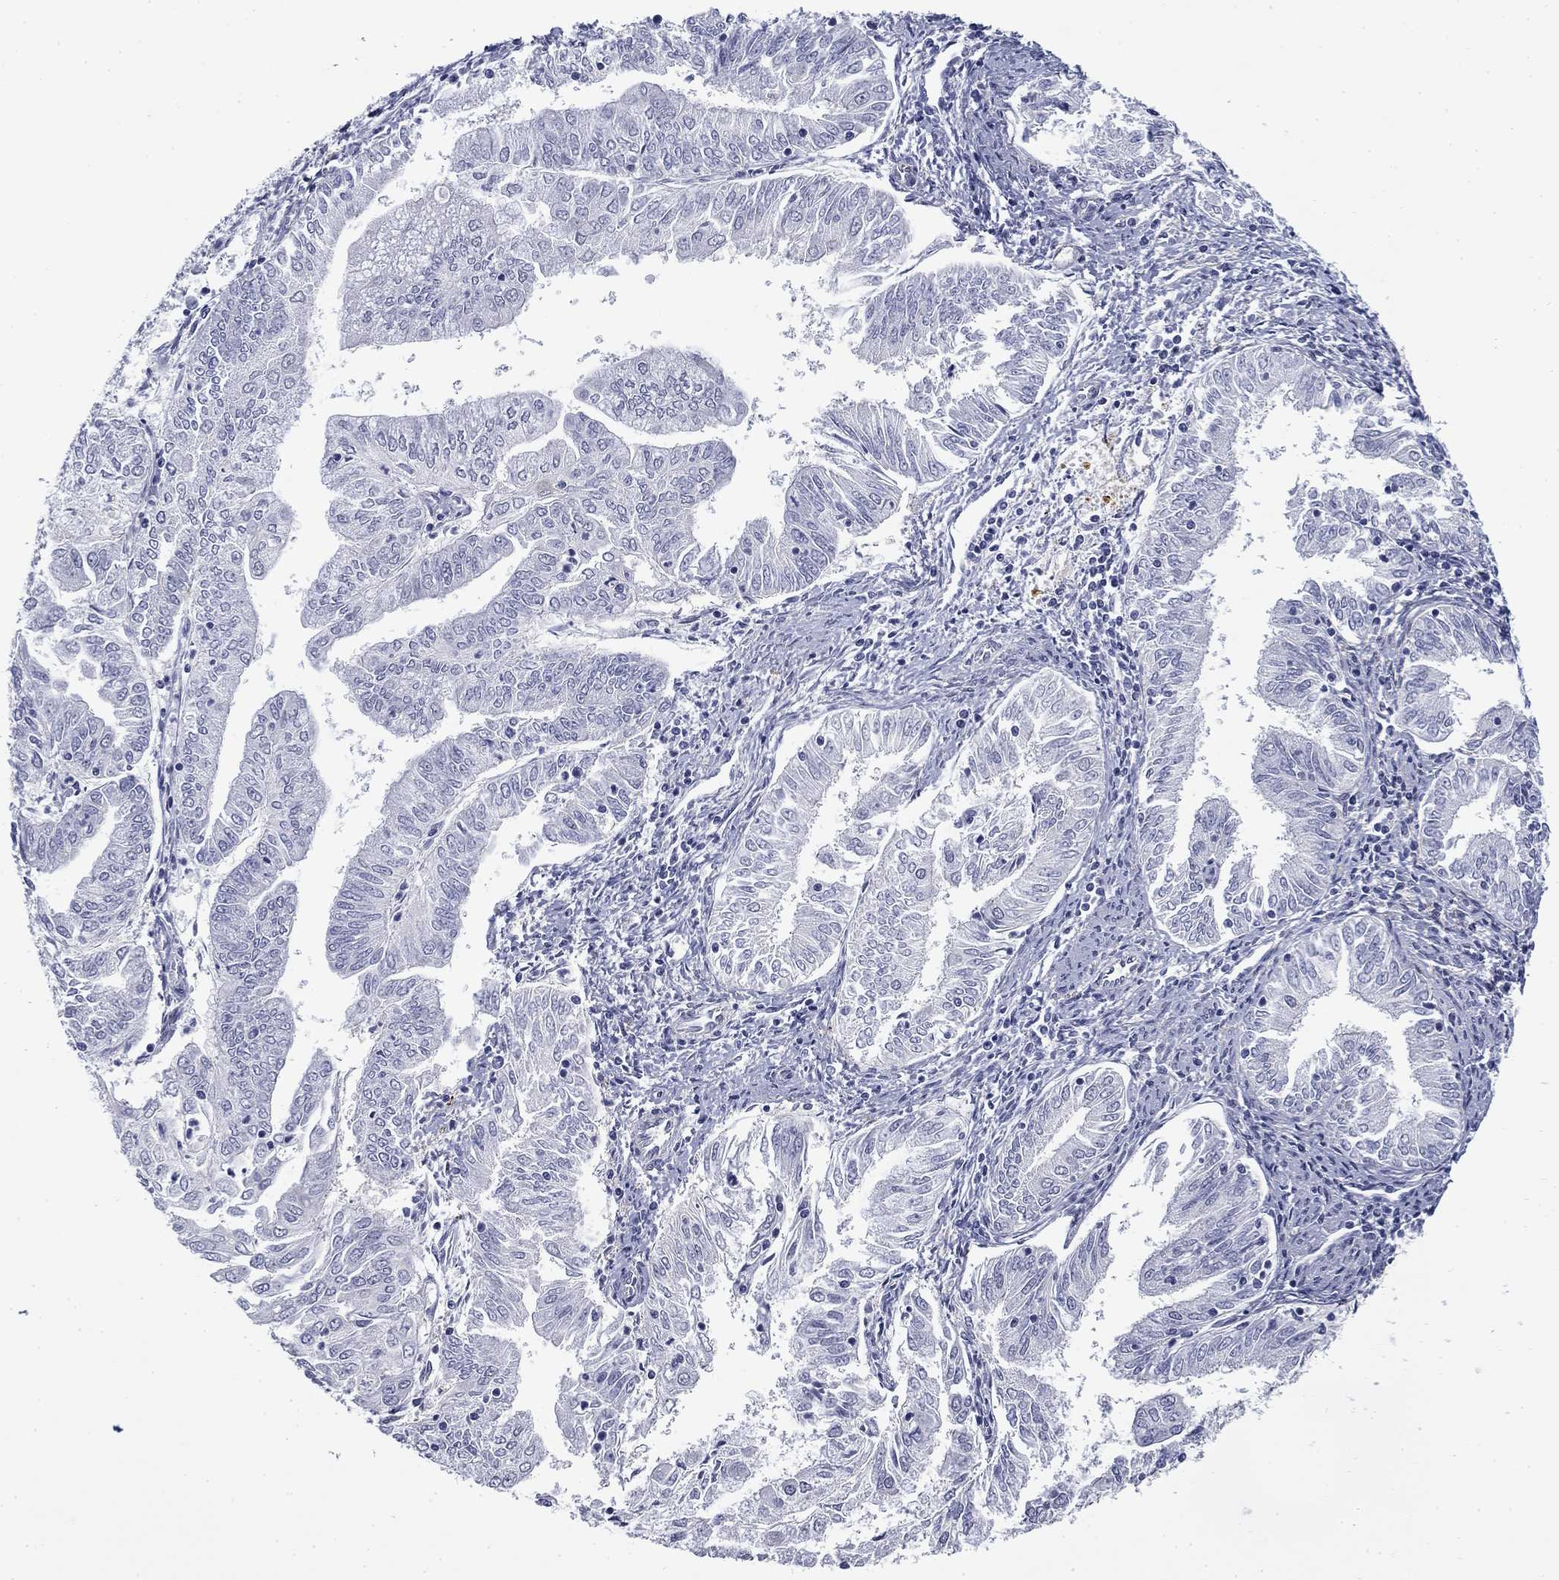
{"staining": {"intensity": "negative", "quantity": "none", "location": "none"}, "tissue": "endometrial cancer", "cell_type": "Tumor cells", "image_type": "cancer", "snomed": [{"axis": "morphology", "description": "Adenocarcinoma, NOS"}, {"axis": "topography", "description": "Endometrium"}], "caption": "Immunohistochemistry micrograph of endometrial adenocarcinoma stained for a protein (brown), which demonstrates no staining in tumor cells.", "gene": "BCL2L14", "patient": {"sex": "female", "age": 56}}